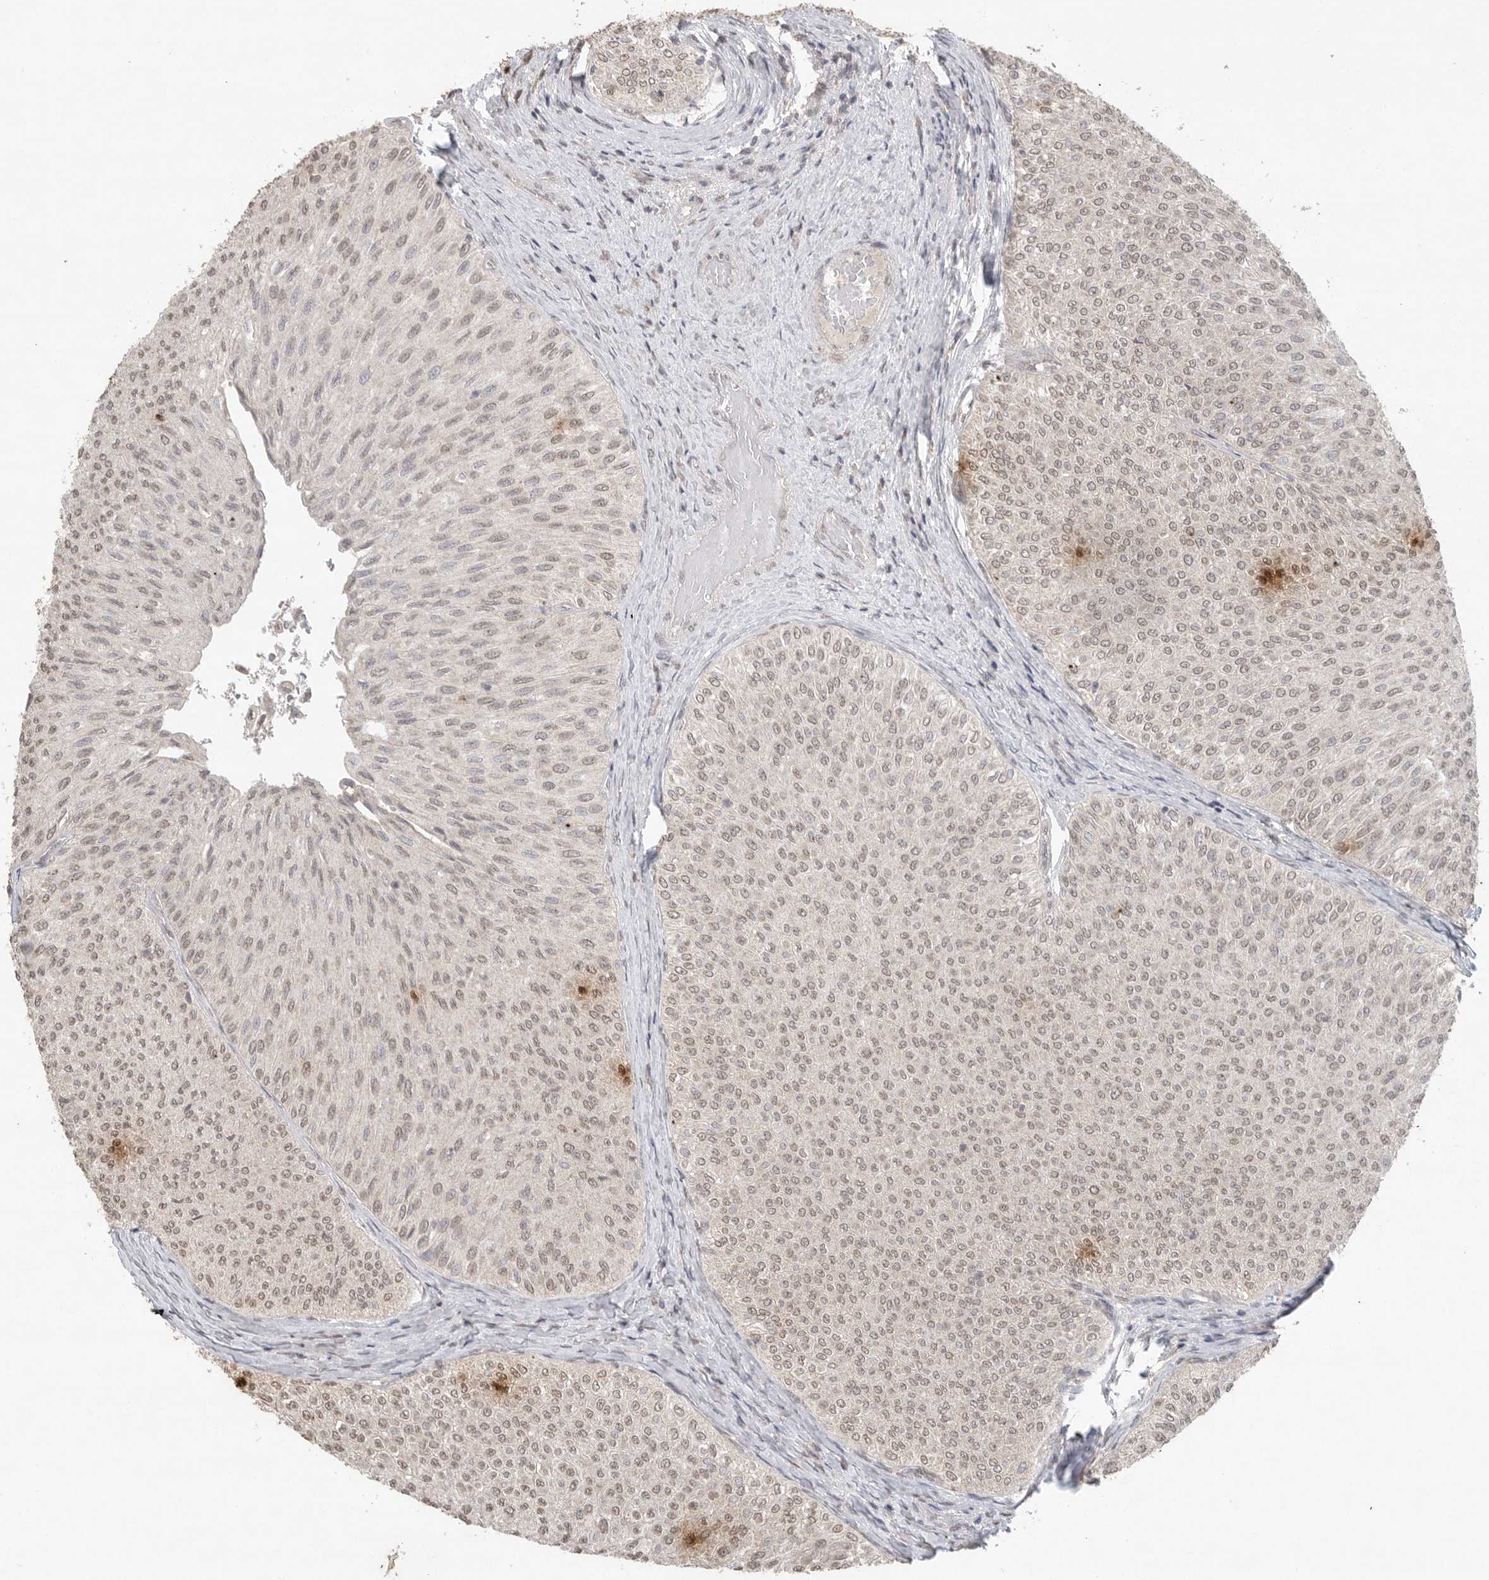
{"staining": {"intensity": "weak", "quantity": ">75%", "location": "nuclear"}, "tissue": "urothelial cancer", "cell_type": "Tumor cells", "image_type": "cancer", "snomed": [{"axis": "morphology", "description": "Urothelial carcinoma, Low grade"}, {"axis": "topography", "description": "Urinary bladder"}], "caption": "Protein staining of urothelial cancer tissue displays weak nuclear positivity in approximately >75% of tumor cells.", "gene": "KLK5", "patient": {"sex": "male", "age": 78}}